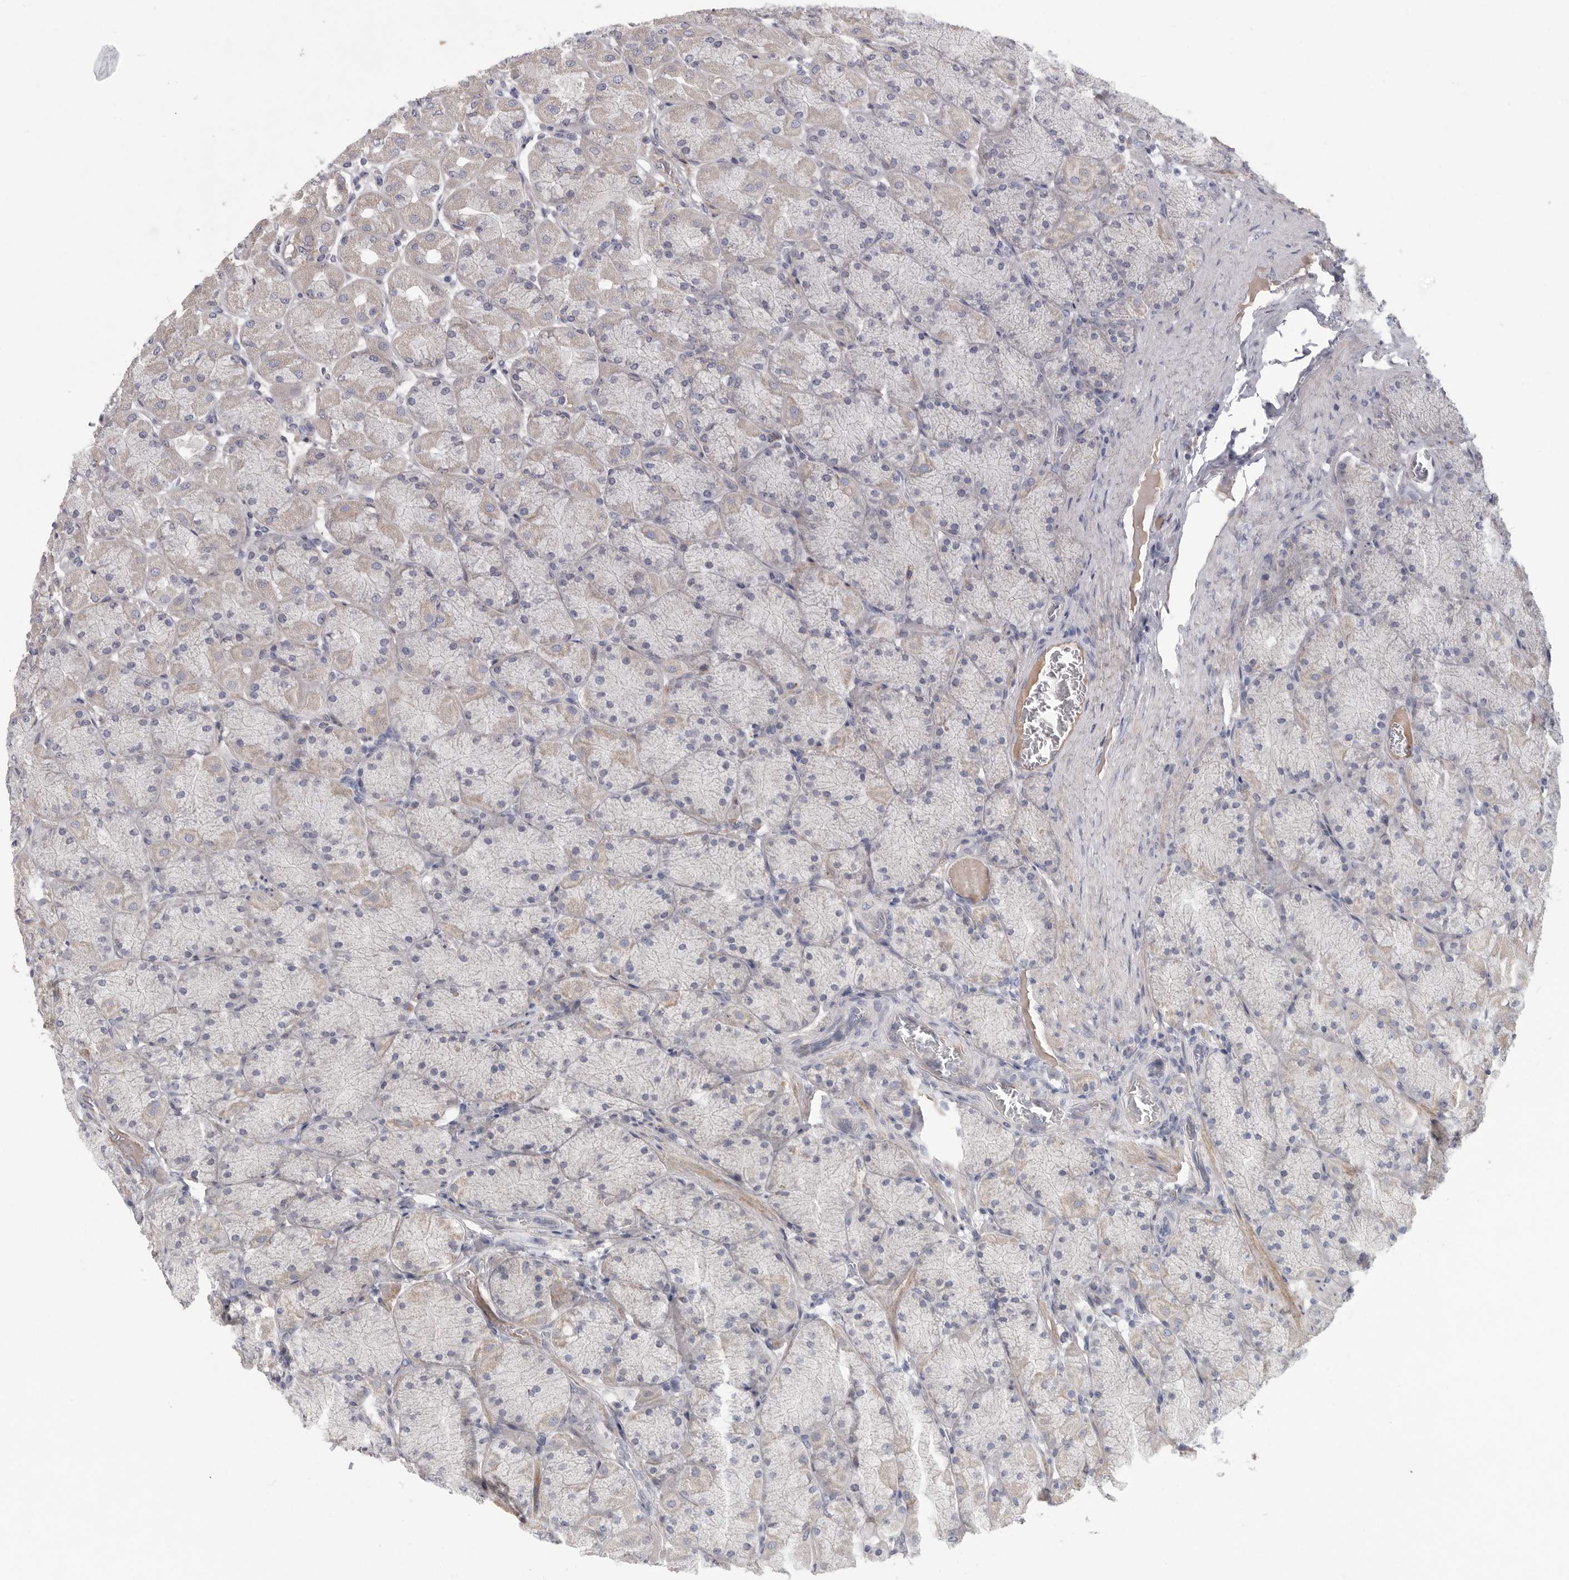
{"staining": {"intensity": "weak", "quantity": "<25%", "location": "cytoplasmic/membranous"}, "tissue": "stomach", "cell_type": "Glandular cells", "image_type": "normal", "snomed": [{"axis": "morphology", "description": "Normal tissue, NOS"}, {"axis": "topography", "description": "Stomach, upper"}], "caption": "Normal stomach was stained to show a protein in brown. There is no significant staining in glandular cells.", "gene": "SDC3", "patient": {"sex": "female", "age": 56}}